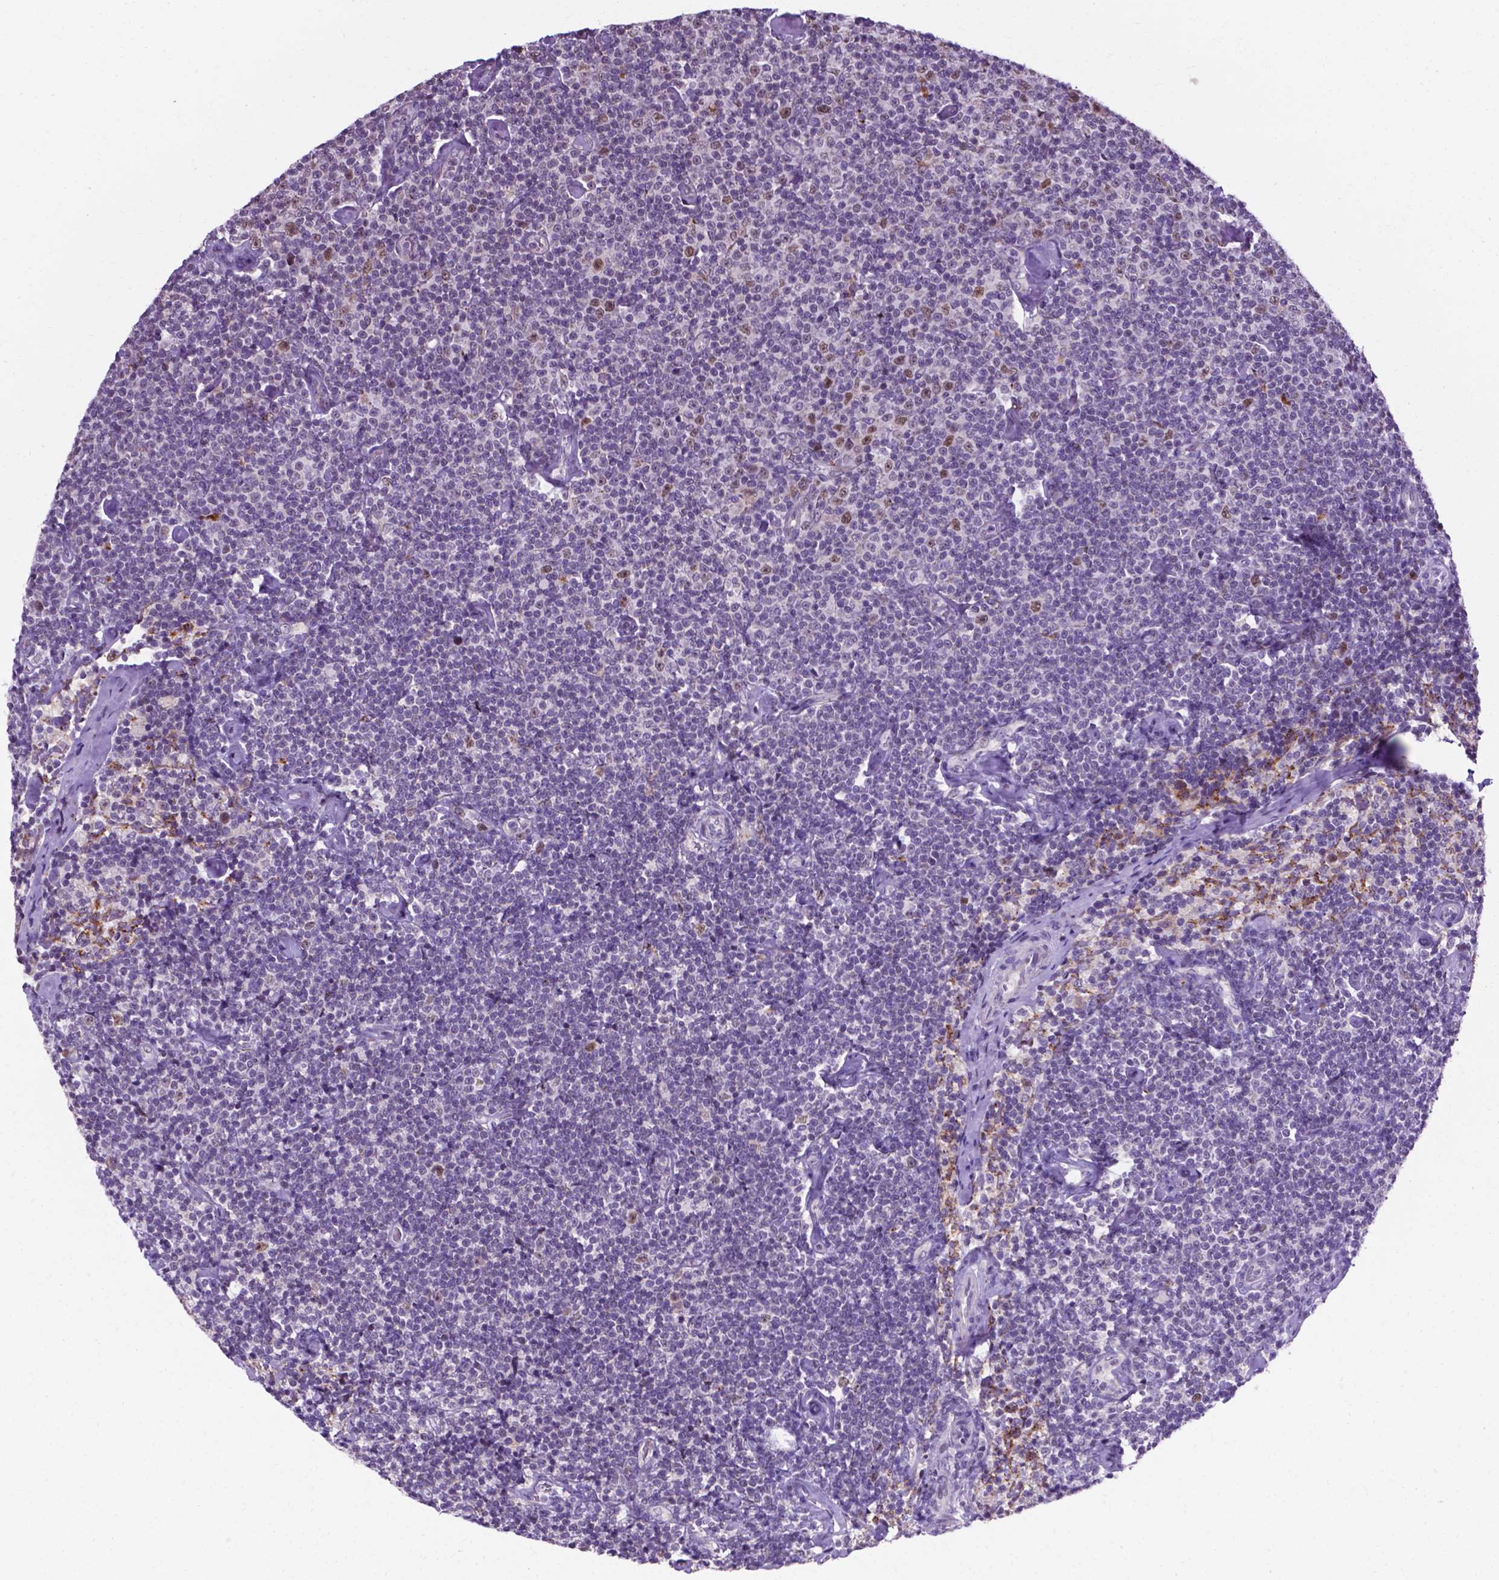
{"staining": {"intensity": "negative", "quantity": "none", "location": "none"}, "tissue": "lymphoma", "cell_type": "Tumor cells", "image_type": "cancer", "snomed": [{"axis": "morphology", "description": "Malignant lymphoma, non-Hodgkin's type, Low grade"}, {"axis": "topography", "description": "Lymph node"}], "caption": "A micrograph of lymphoma stained for a protein displays no brown staining in tumor cells.", "gene": "SMAD3", "patient": {"sex": "male", "age": 81}}